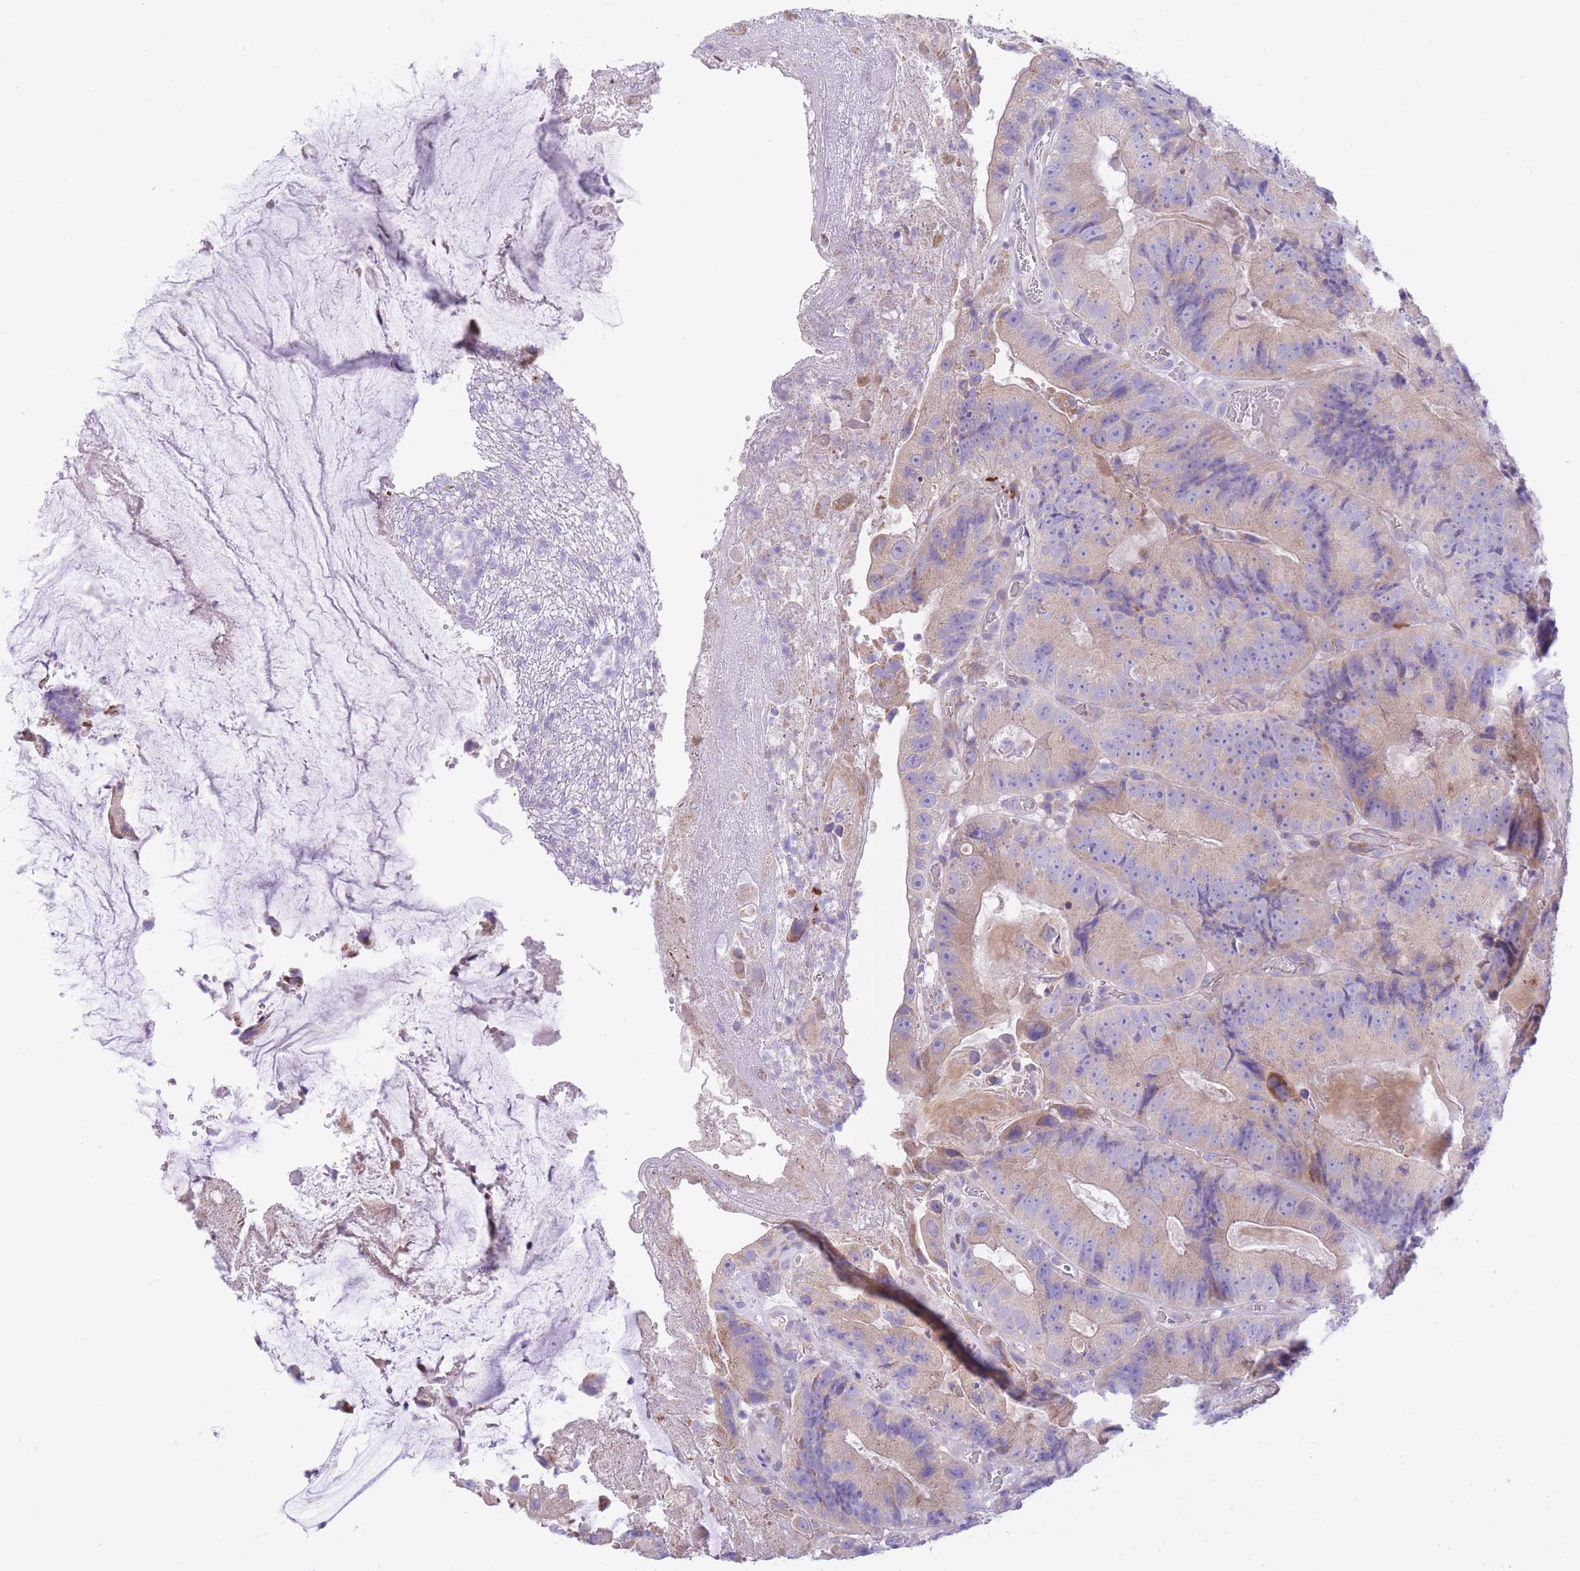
{"staining": {"intensity": "weak", "quantity": "<25%", "location": "cytoplasmic/membranous"}, "tissue": "colorectal cancer", "cell_type": "Tumor cells", "image_type": "cancer", "snomed": [{"axis": "morphology", "description": "Adenocarcinoma, NOS"}, {"axis": "topography", "description": "Colon"}], "caption": "Tumor cells are negative for protein expression in human adenocarcinoma (colorectal).", "gene": "QTRT1", "patient": {"sex": "female", "age": 86}}